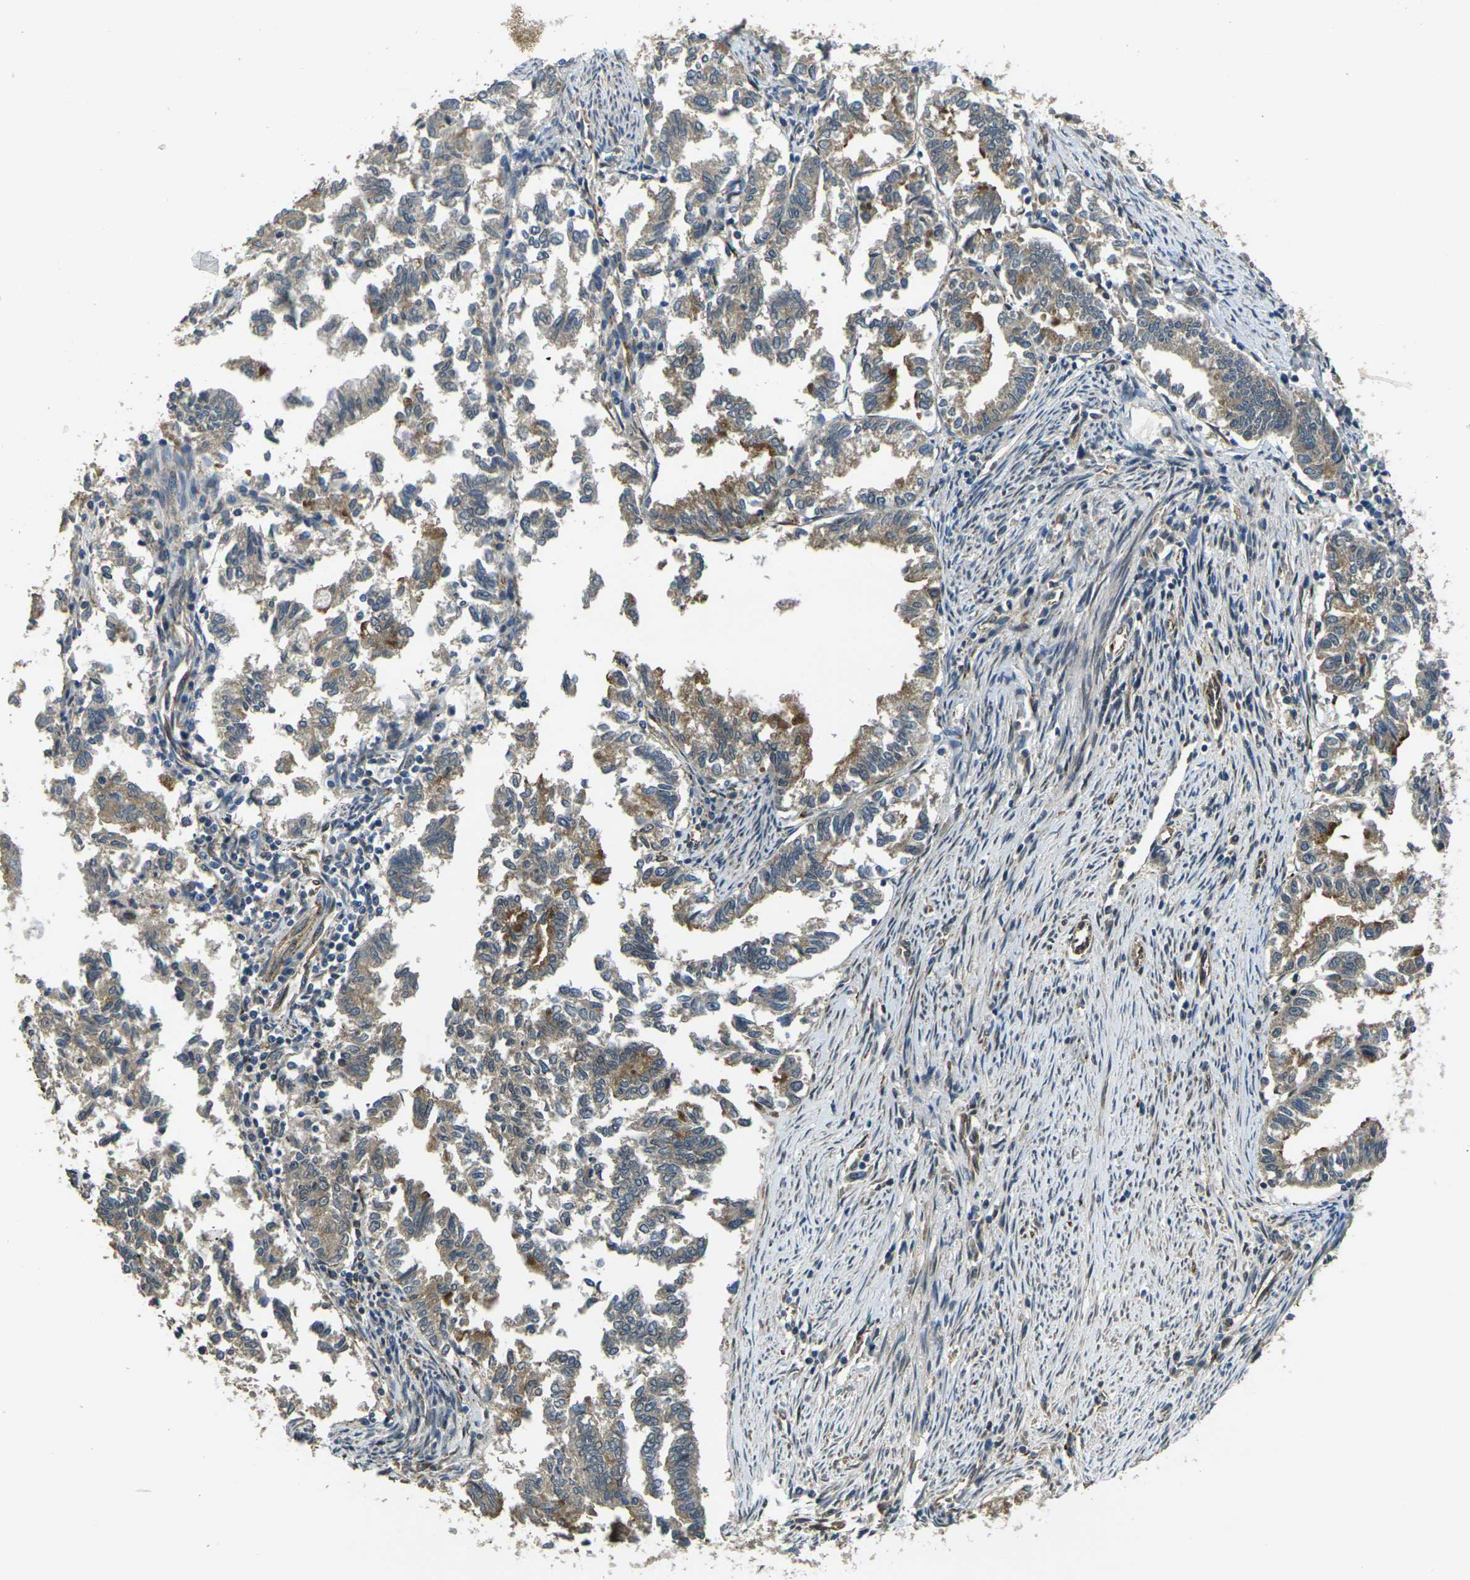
{"staining": {"intensity": "weak", "quantity": "25%-75%", "location": "cytoplasmic/membranous"}, "tissue": "endometrial cancer", "cell_type": "Tumor cells", "image_type": "cancer", "snomed": [{"axis": "morphology", "description": "Necrosis, NOS"}, {"axis": "morphology", "description": "Adenocarcinoma, NOS"}, {"axis": "topography", "description": "Endometrium"}], "caption": "A brown stain highlights weak cytoplasmic/membranous positivity of a protein in adenocarcinoma (endometrial) tumor cells.", "gene": "FUT11", "patient": {"sex": "female", "age": 79}}